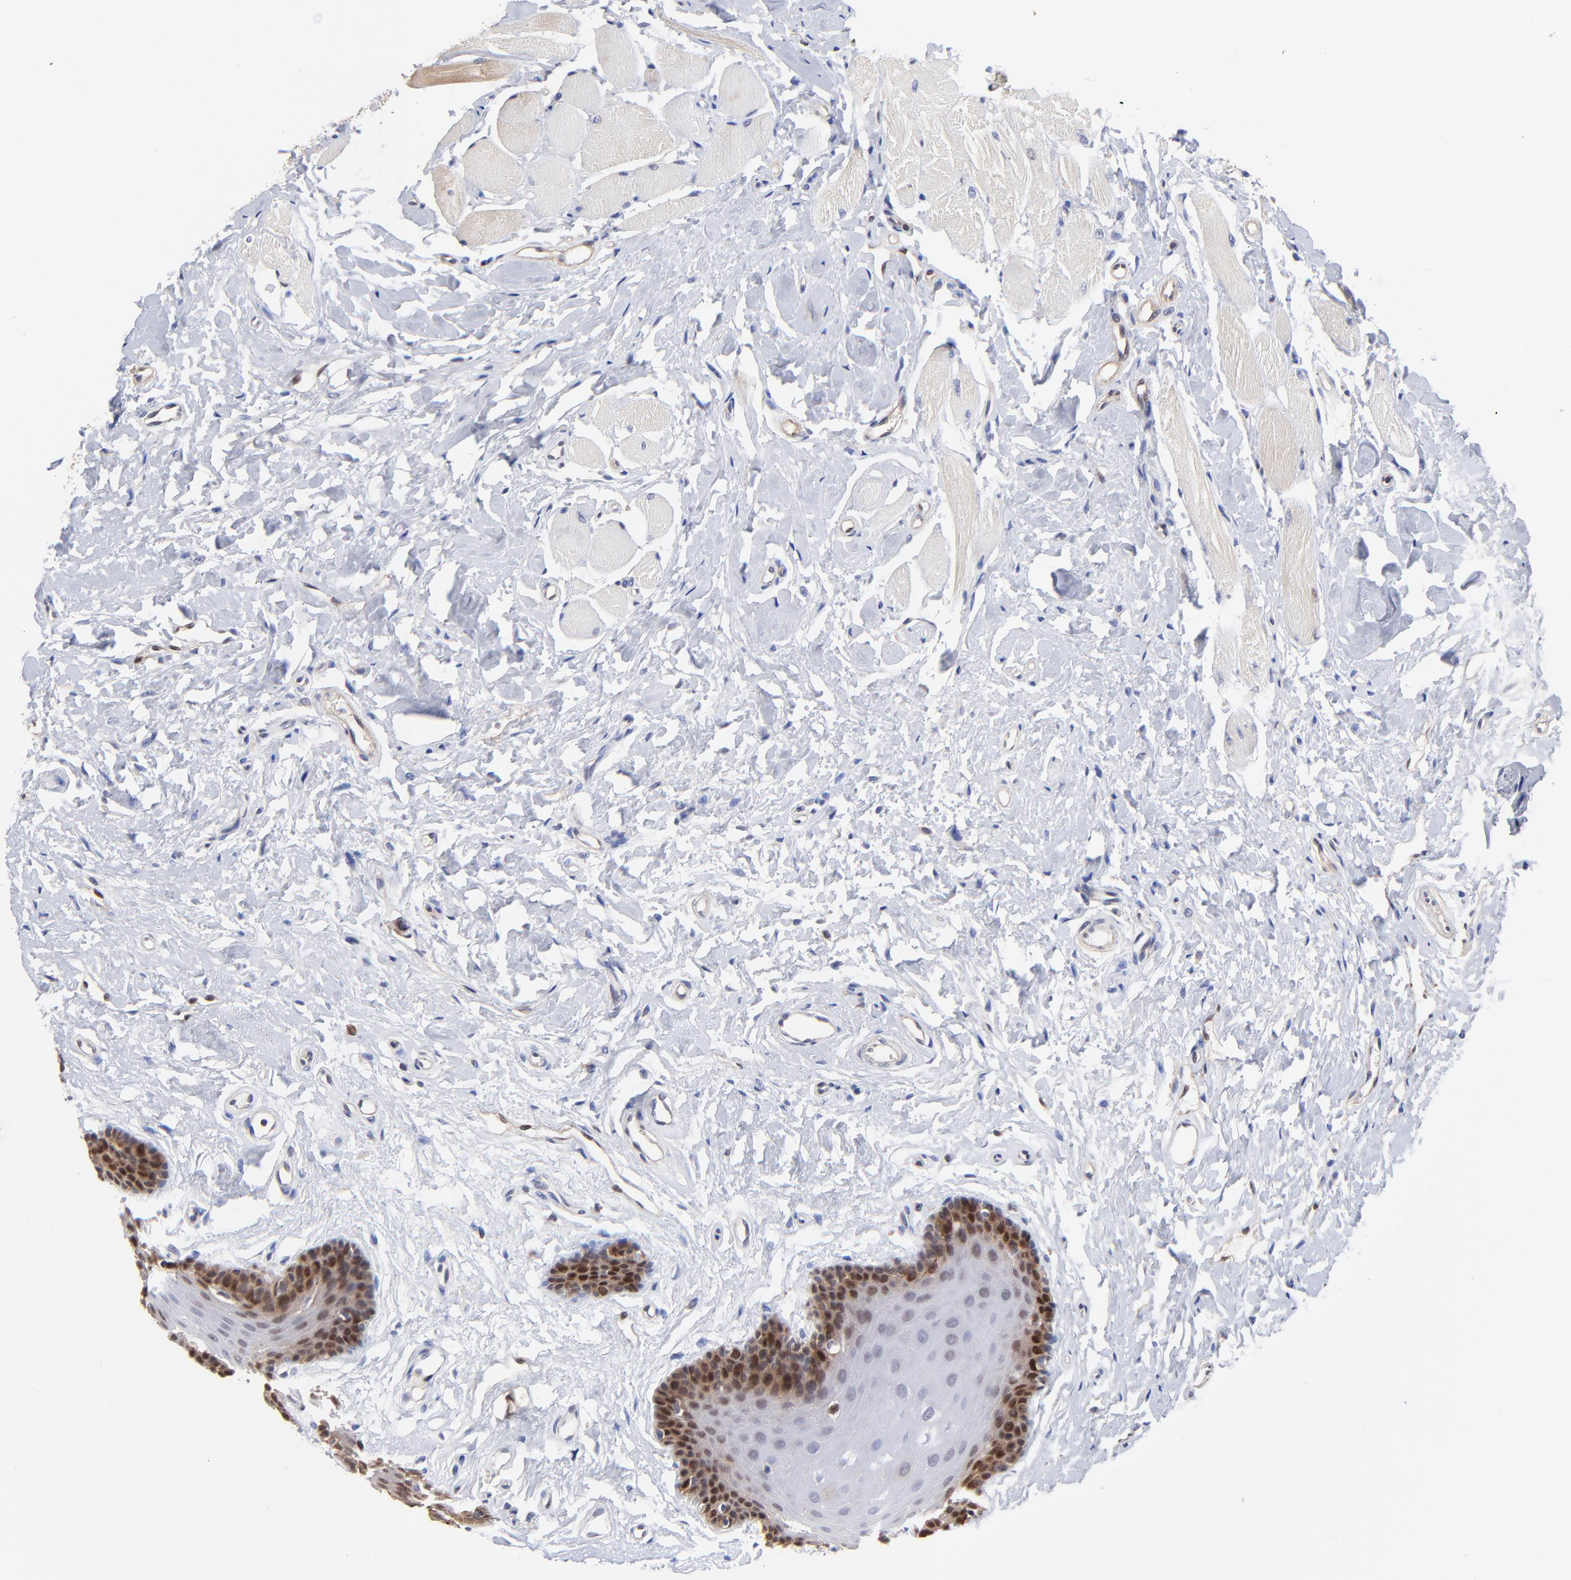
{"staining": {"intensity": "moderate", "quantity": "25%-75%", "location": "cytoplasmic/membranous,nuclear"}, "tissue": "oral mucosa", "cell_type": "Squamous epithelial cells", "image_type": "normal", "snomed": [{"axis": "morphology", "description": "Normal tissue, NOS"}, {"axis": "topography", "description": "Oral tissue"}], "caption": "Moderate cytoplasmic/membranous,nuclear positivity is seen in approximately 25%-75% of squamous epithelial cells in normal oral mucosa. The protein of interest is shown in brown color, while the nuclei are stained blue.", "gene": "DCTPP1", "patient": {"sex": "male", "age": 62}}